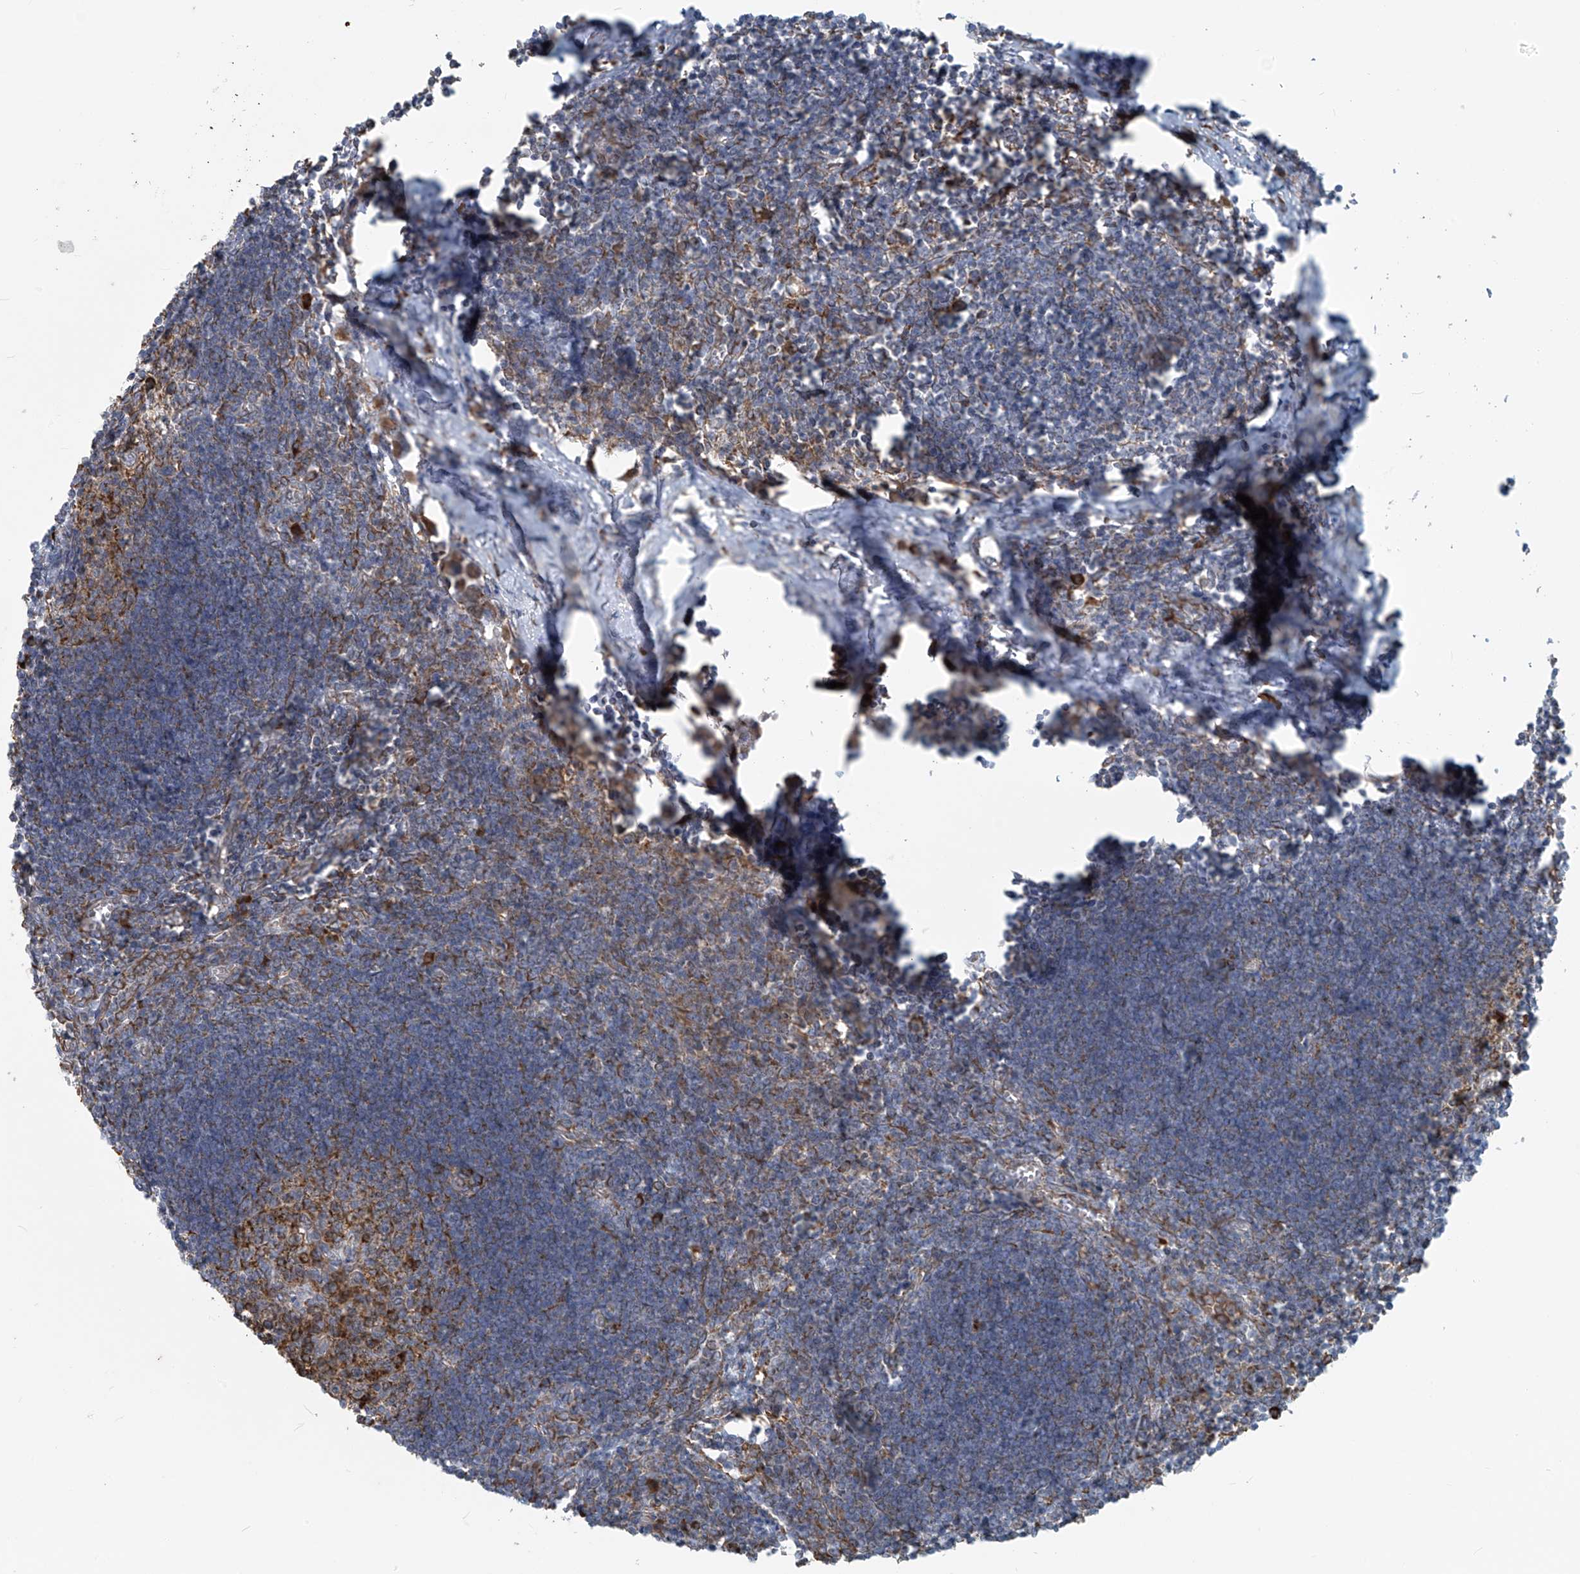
{"staining": {"intensity": "moderate", "quantity": "25%-75%", "location": "cytoplasmic/membranous"}, "tissue": "lymph node", "cell_type": "Germinal center cells", "image_type": "normal", "snomed": [{"axis": "morphology", "description": "Normal tissue, NOS"}, {"axis": "morphology", "description": "Malignant melanoma, Metastatic site"}, {"axis": "topography", "description": "Lymph node"}], "caption": "Protein staining demonstrates moderate cytoplasmic/membranous expression in about 25%-75% of germinal center cells in benign lymph node. (Brightfield microscopy of DAB IHC at high magnification).", "gene": "KATNIP", "patient": {"sex": "male", "age": 41}}